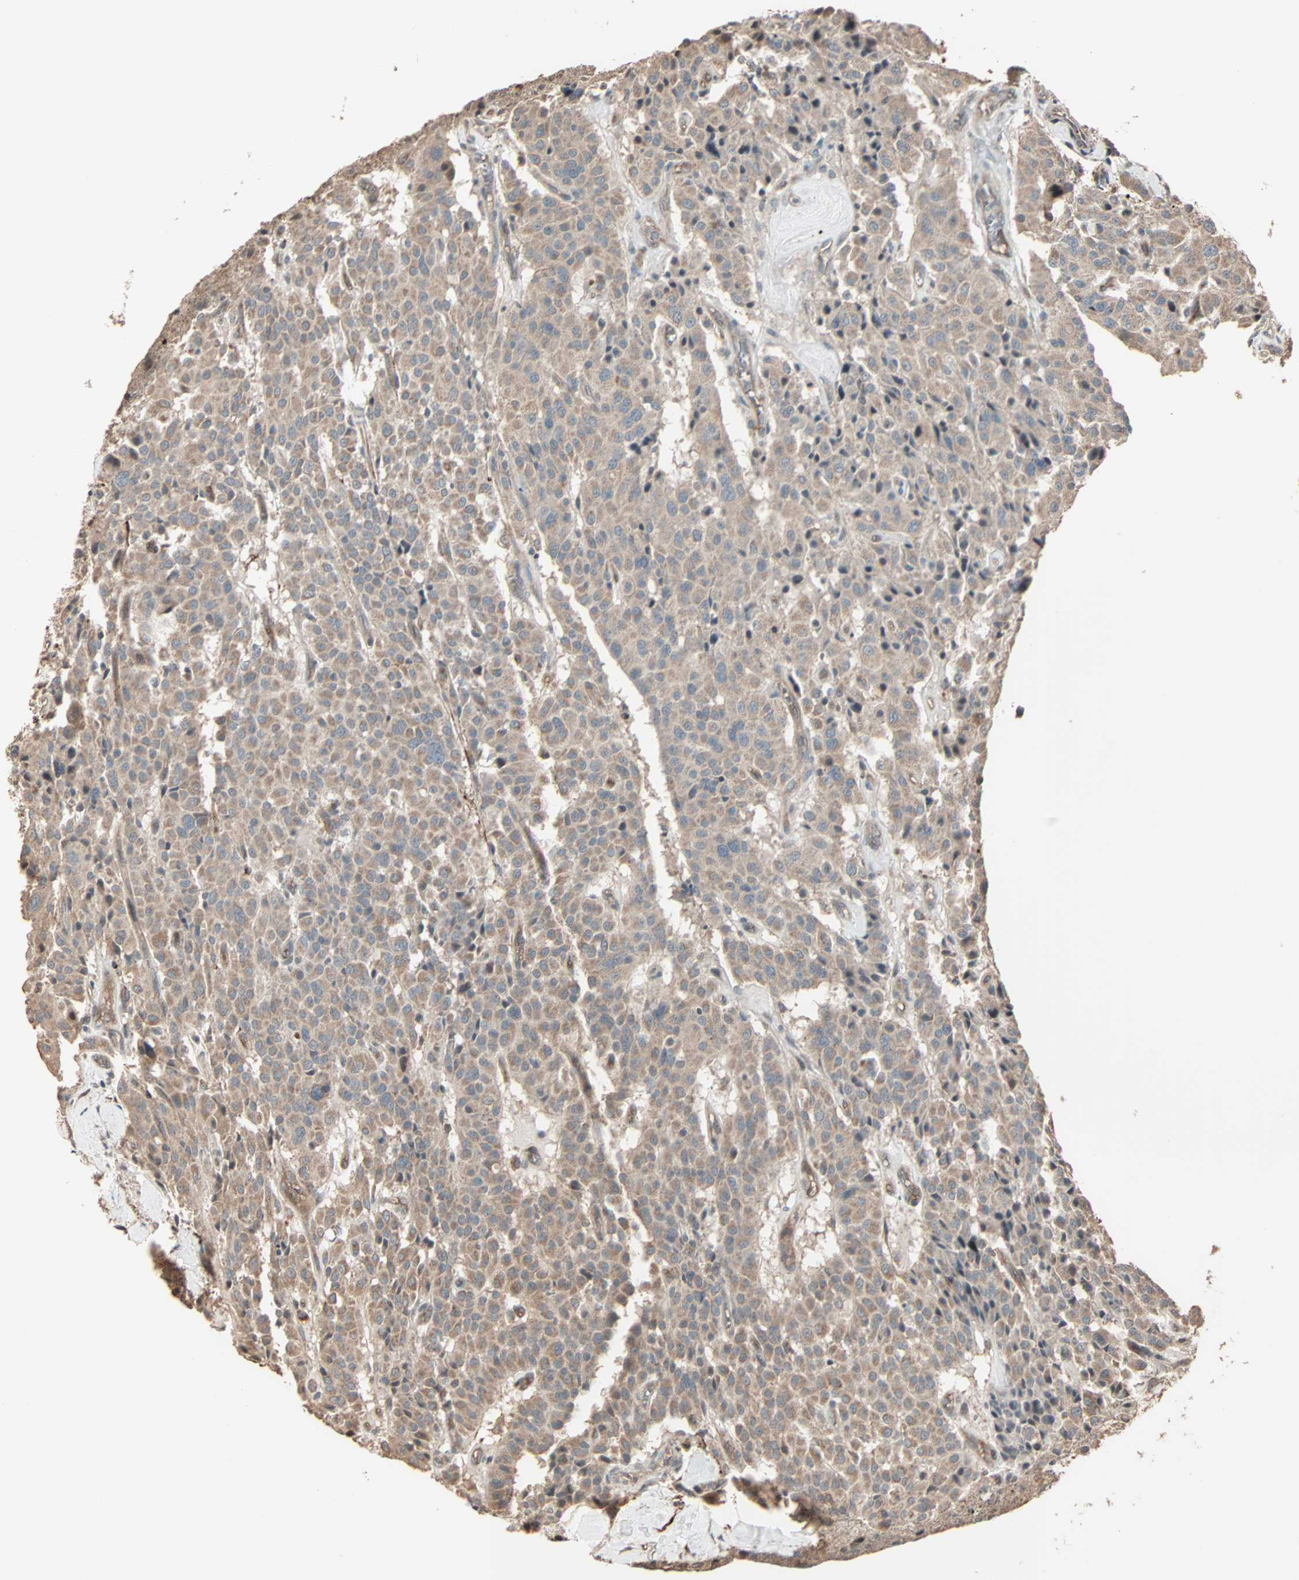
{"staining": {"intensity": "weak", "quantity": ">75%", "location": "cytoplasmic/membranous"}, "tissue": "carcinoid", "cell_type": "Tumor cells", "image_type": "cancer", "snomed": [{"axis": "morphology", "description": "Carcinoid, malignant, NOS"}, {"axis": "topography", "description": "Lung"}], "caption": "Brown immunohistochemical staining in malignant carcinoid shows weak cytoplasmic/membranous staining in approximately >75% of tumor cells.", "gene": "CALCRL", "patient": {"sex": "male", "age": 30}}